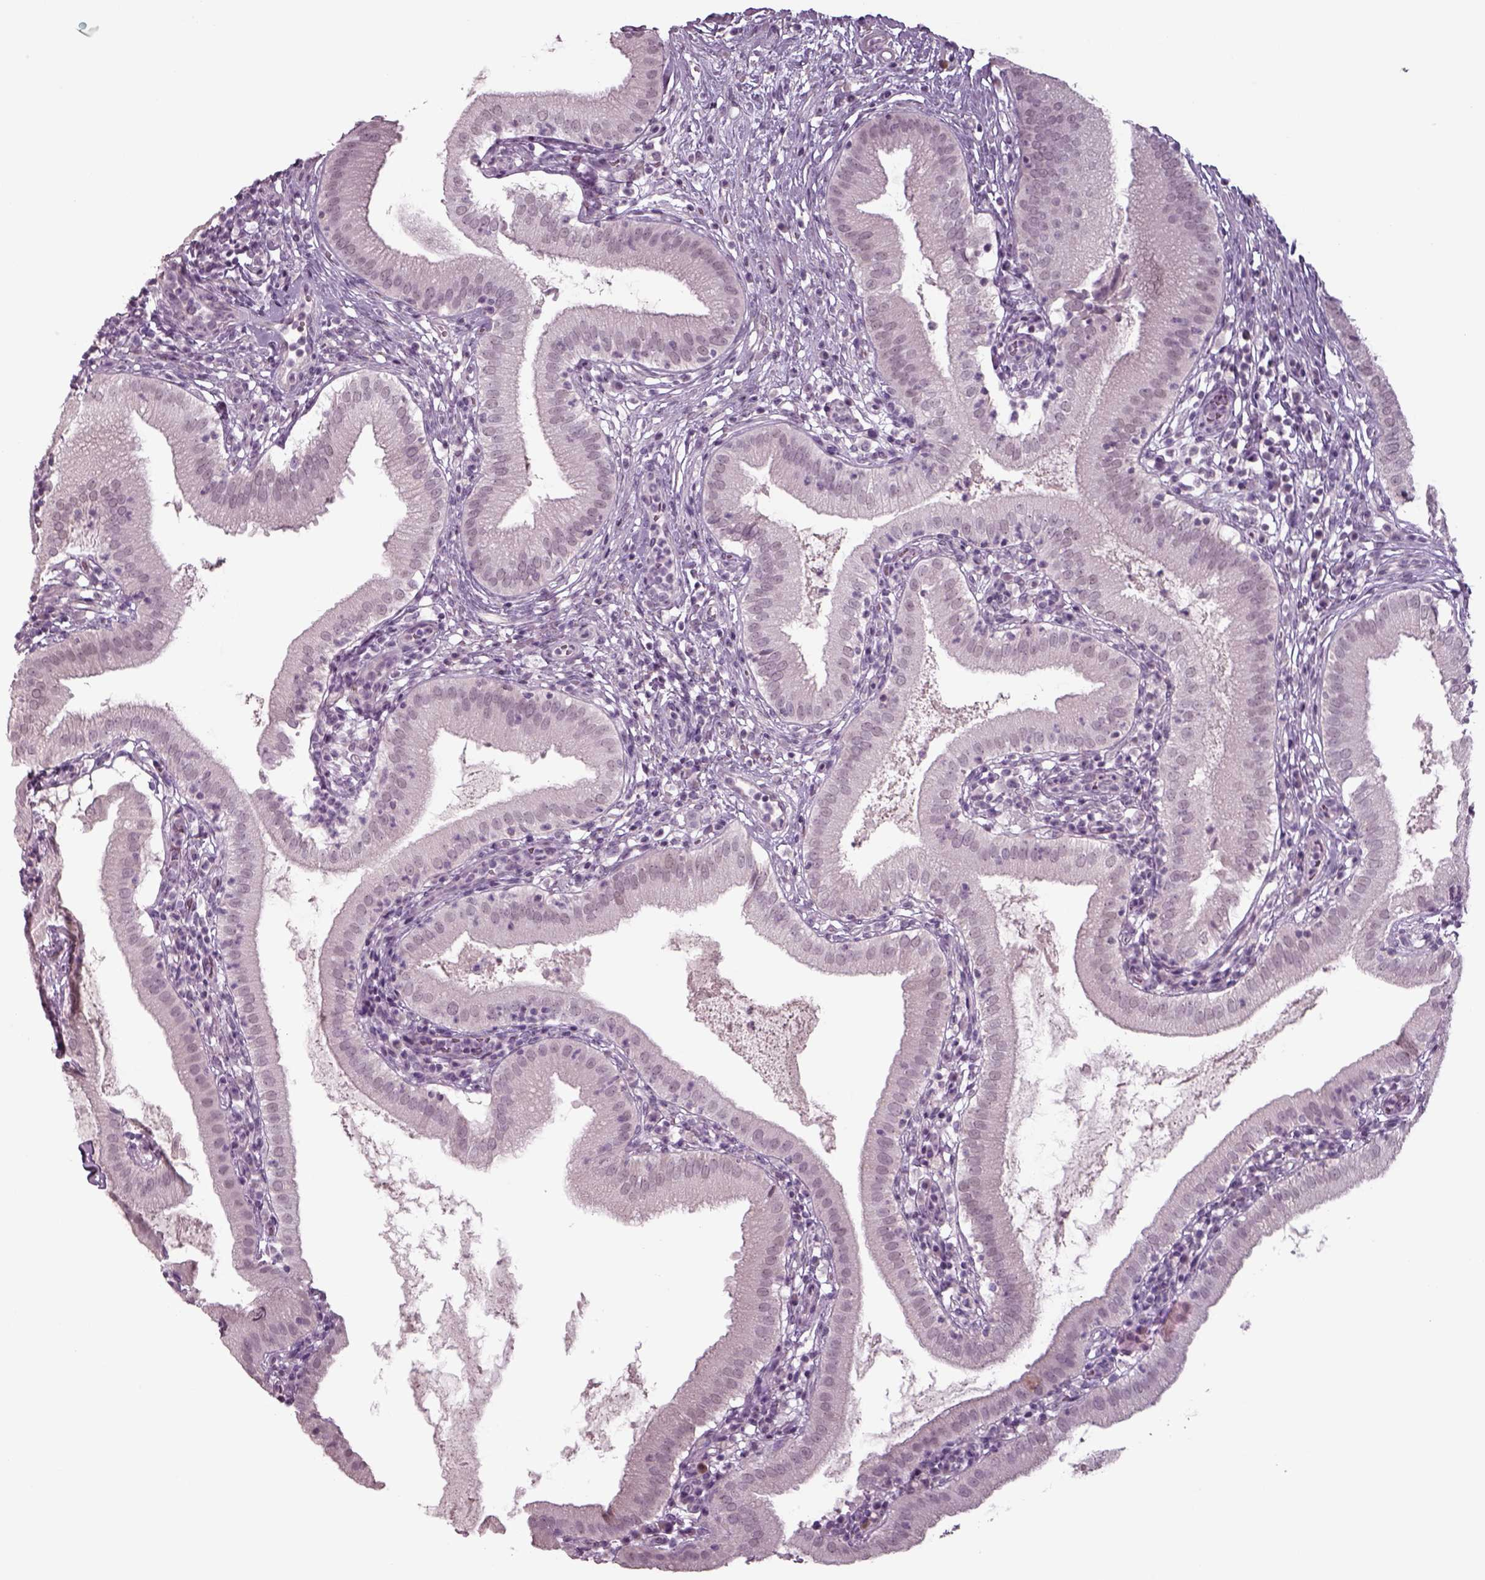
{"staining": {"intensity": "negative", "quantity": "none", "location": "none"}, "tissue": "gallbladder", "cell_type": "Glandular cells", "image_type": "normal", "snomed": [{"axis": "morphology", "description": "Normal tissue, NOS"}, {"axis": "topography", "description": "Gallbladder"}], "caption": "This micrograph is of normal gallbladder stained with immunohistochemistry to label a protein in brown with the nuclei are counter-stained blue. There is no positivity in glandular cells. (DAB (3,3'-diaminobenzidine) immunohistochemistry (IHC) visualized using brightfield microscopy, high magnification).", "gene": "SEPTIN14", "patient": {"sex": "female", "age": 65}}